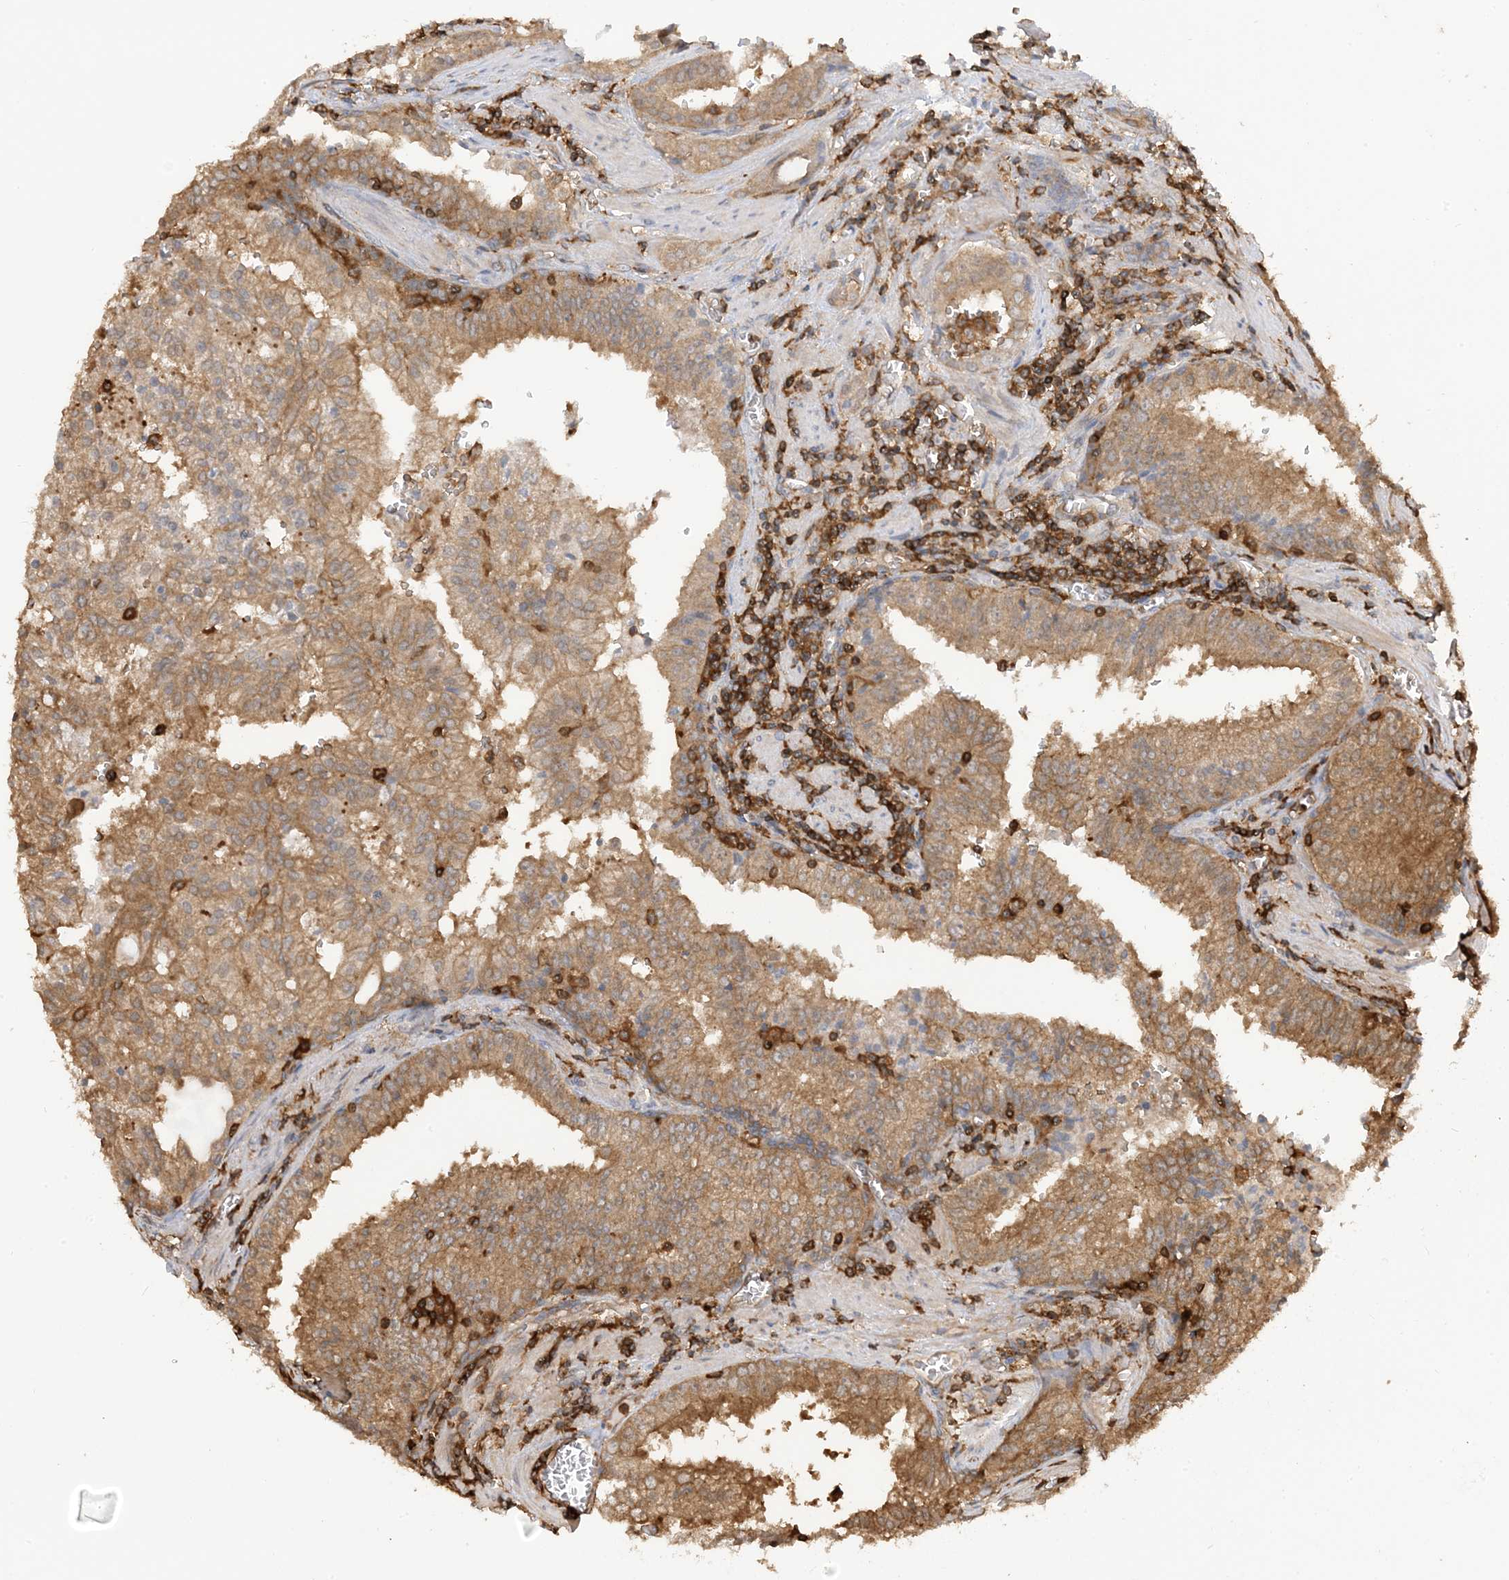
{"staining": {"intensity": "moderate", "quantity": ">75%", "location": "cytoplasmic/membranous"}, "tissue": "prostate cancer", "cell_type": "Tumor cells", "image_type": "cancer", "snomed": [{"axis": "morphology", "description": "Adenocarcinoma, High grade"}, {"axis": "topography", "description": "Prostate"}], "caption": "An immunohistochemistry histopathology image of tumor tissue is shown. Protein staining in brown labels moderate cytoplasmic/membranous positivity in adenocarcinoma (high-grade) (prostate) within tumor cells. The protein is stained brown, and the nuclei are stained in blue (DAB (3,3'-diaminobenzidine) IHC with brightfield microscopy, high magnification).", "gene": "CAPZB", "patient": {"sex": "male", "age": 68}}